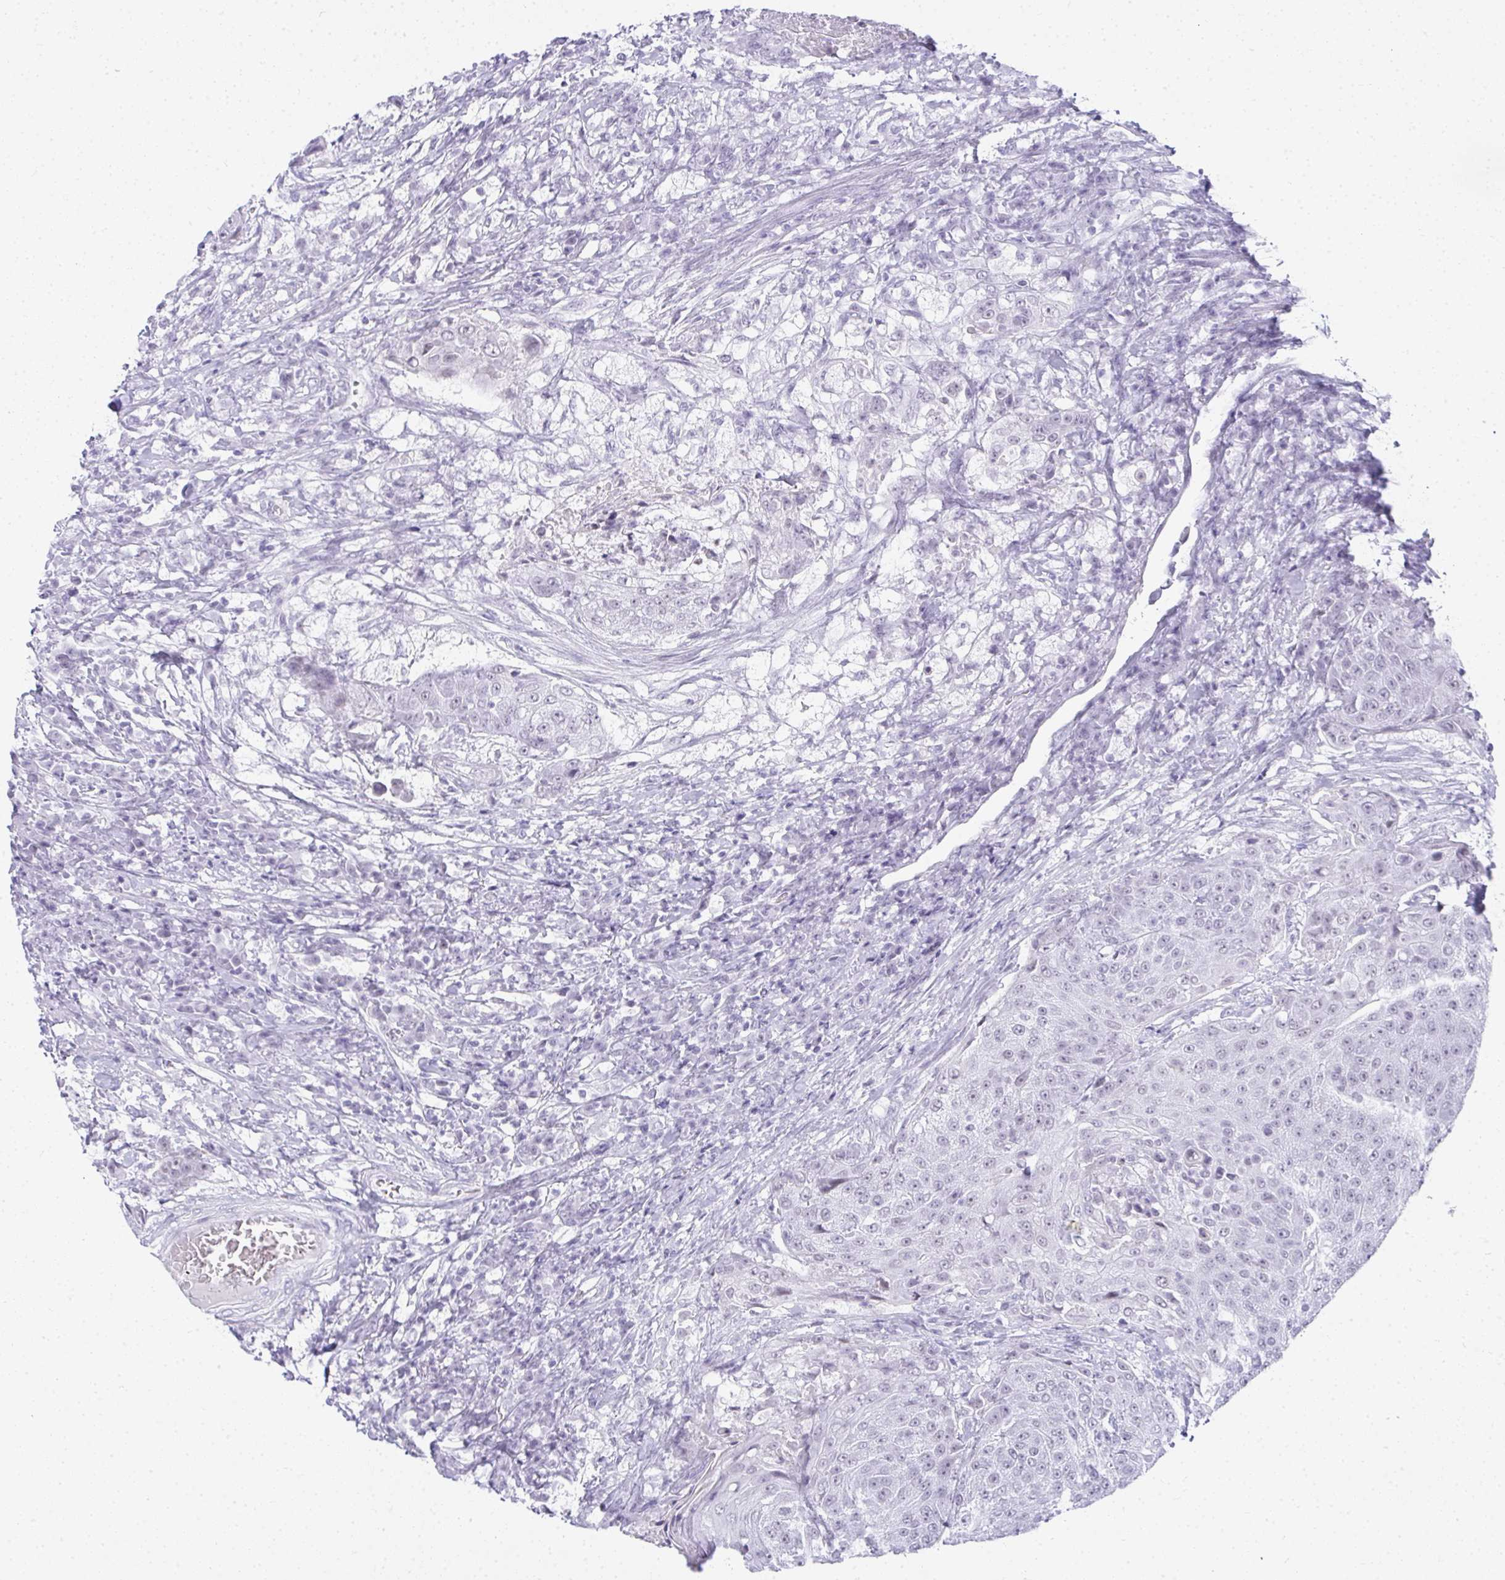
{"staining": {"intensity": "negative", "quantity": "none", "location": "none"}, "tissue": "urothelial cancer", "cell_type": "Tumor cells", "image_type": "cancer", "snomed": [{"axis": "morphology", "description": "Urothelial carcinoma, High grade"}, {"axis": "topography", "description": "Urinary bladder"}], "caption": "Immunohistochemistry (IHC) histopathology image of neoplastic tissue: human high-grade urothelial carcinoma stained with DAB (3,3'-diaminobenzidine) exhibits no significant protein positivity in tumor cells.", "gene": "PLA2G1B", "patient": {"sex": "female", "age": 63}}